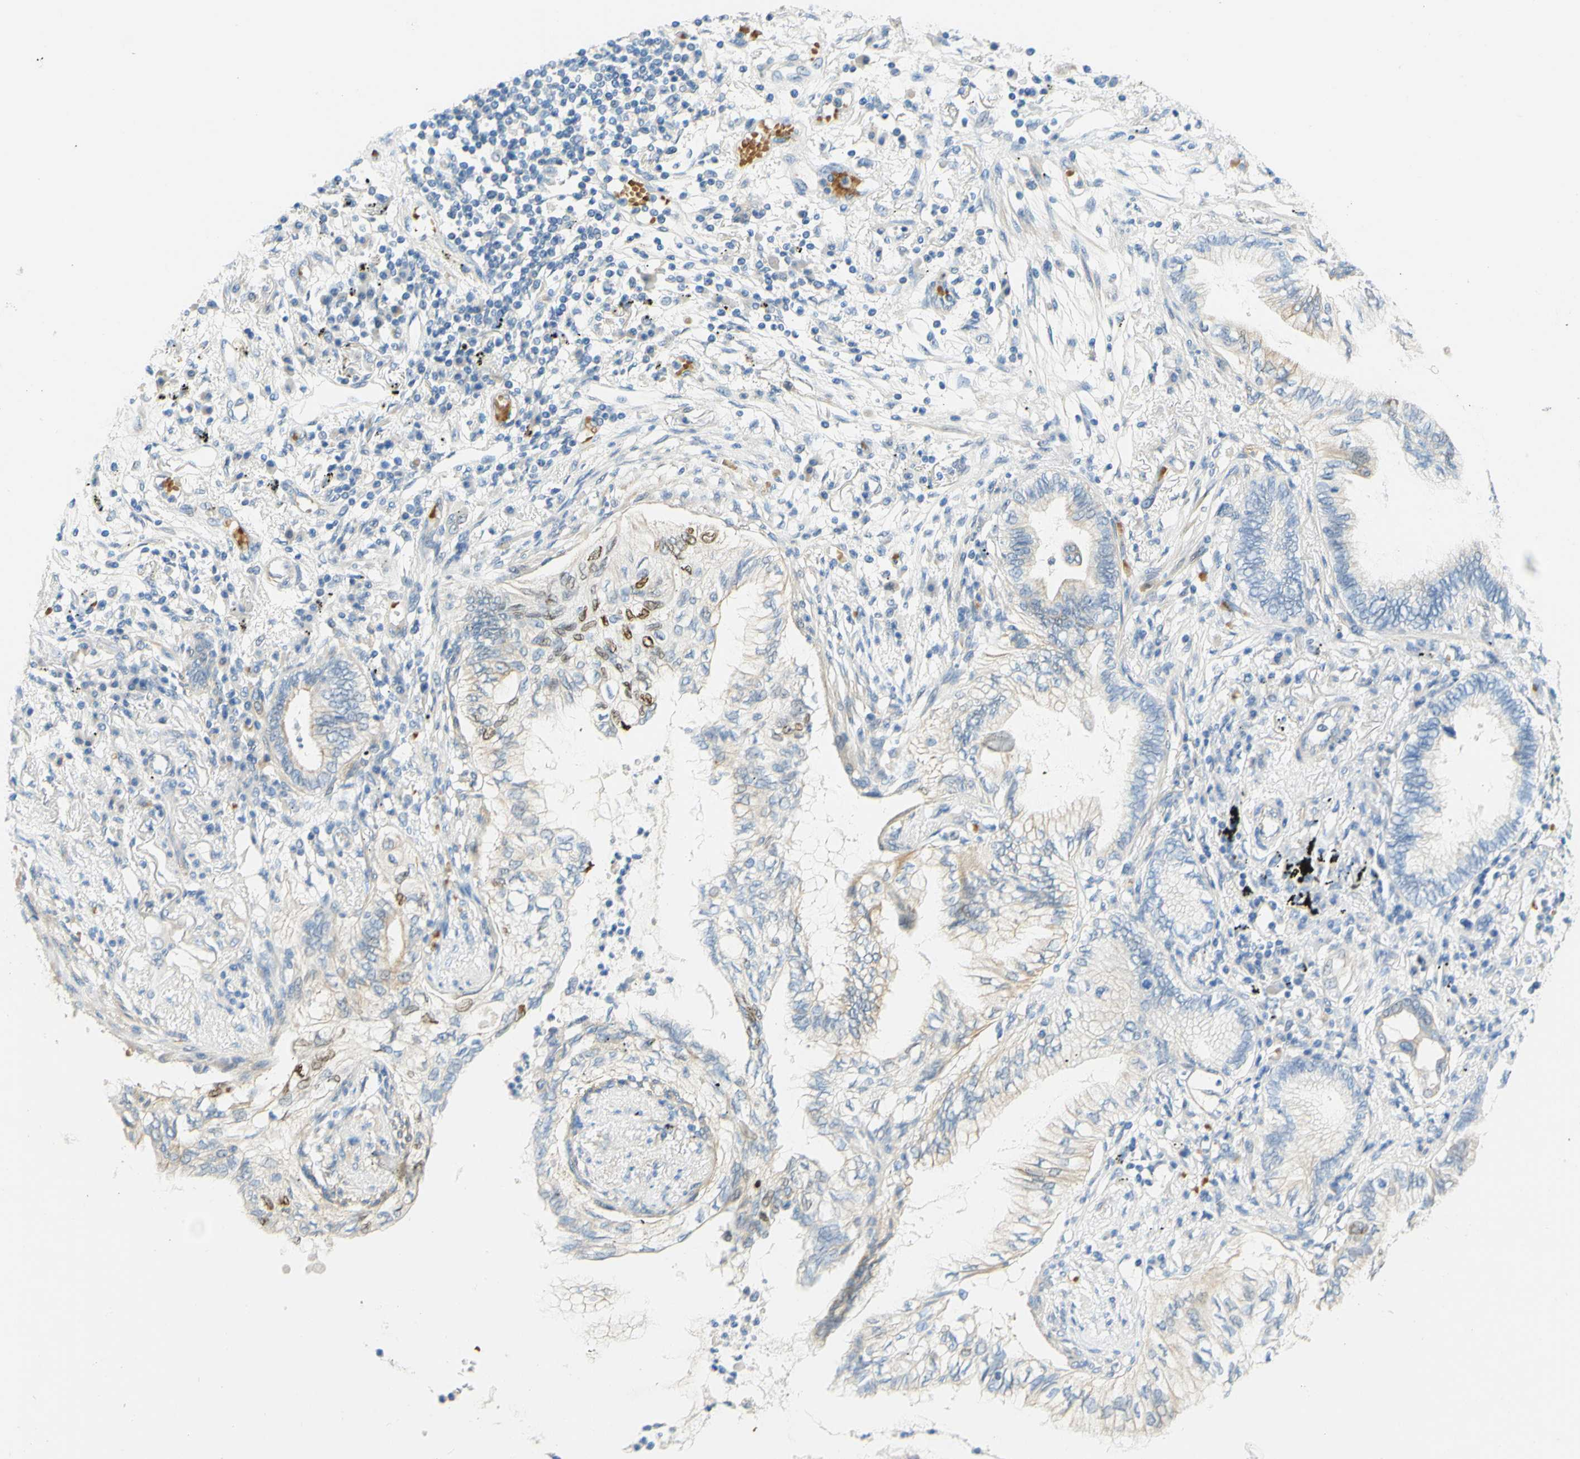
{"staining": {"intensity": "moderate", "quantity": "25%-75%", "location": "cytoplasmic/membranous,nuclear"}, "tissue": "lung cancer", "cell_type": "Tumor cells", "image_type": "cancer", "snomed": [{"axis": "morphology", "description": "Normal tissue, NOS"}, {"axis": "morphology", "description": "Adenocarcinoma, NOS"}, {"axis": "topography", "description": "Bronchus"}, {"axis": "topography", "description": "Lung"}], "caption": "Immunohistochemistry (IHC) staining of lung cancer, which exhibits medium levels of moderate cytoplasmic/membranous and nuclear expression in approximately 25%-75% of tumor cells indicating moderate cytoplasmic/membranous and nuclear protein staining. The staining was performed using DAB (brown) for protein detection and nuclei were counterstained in hematoxylin (blue).", "gene": "ENTREP2", "patient": {"sex": "female", "age": 70}}